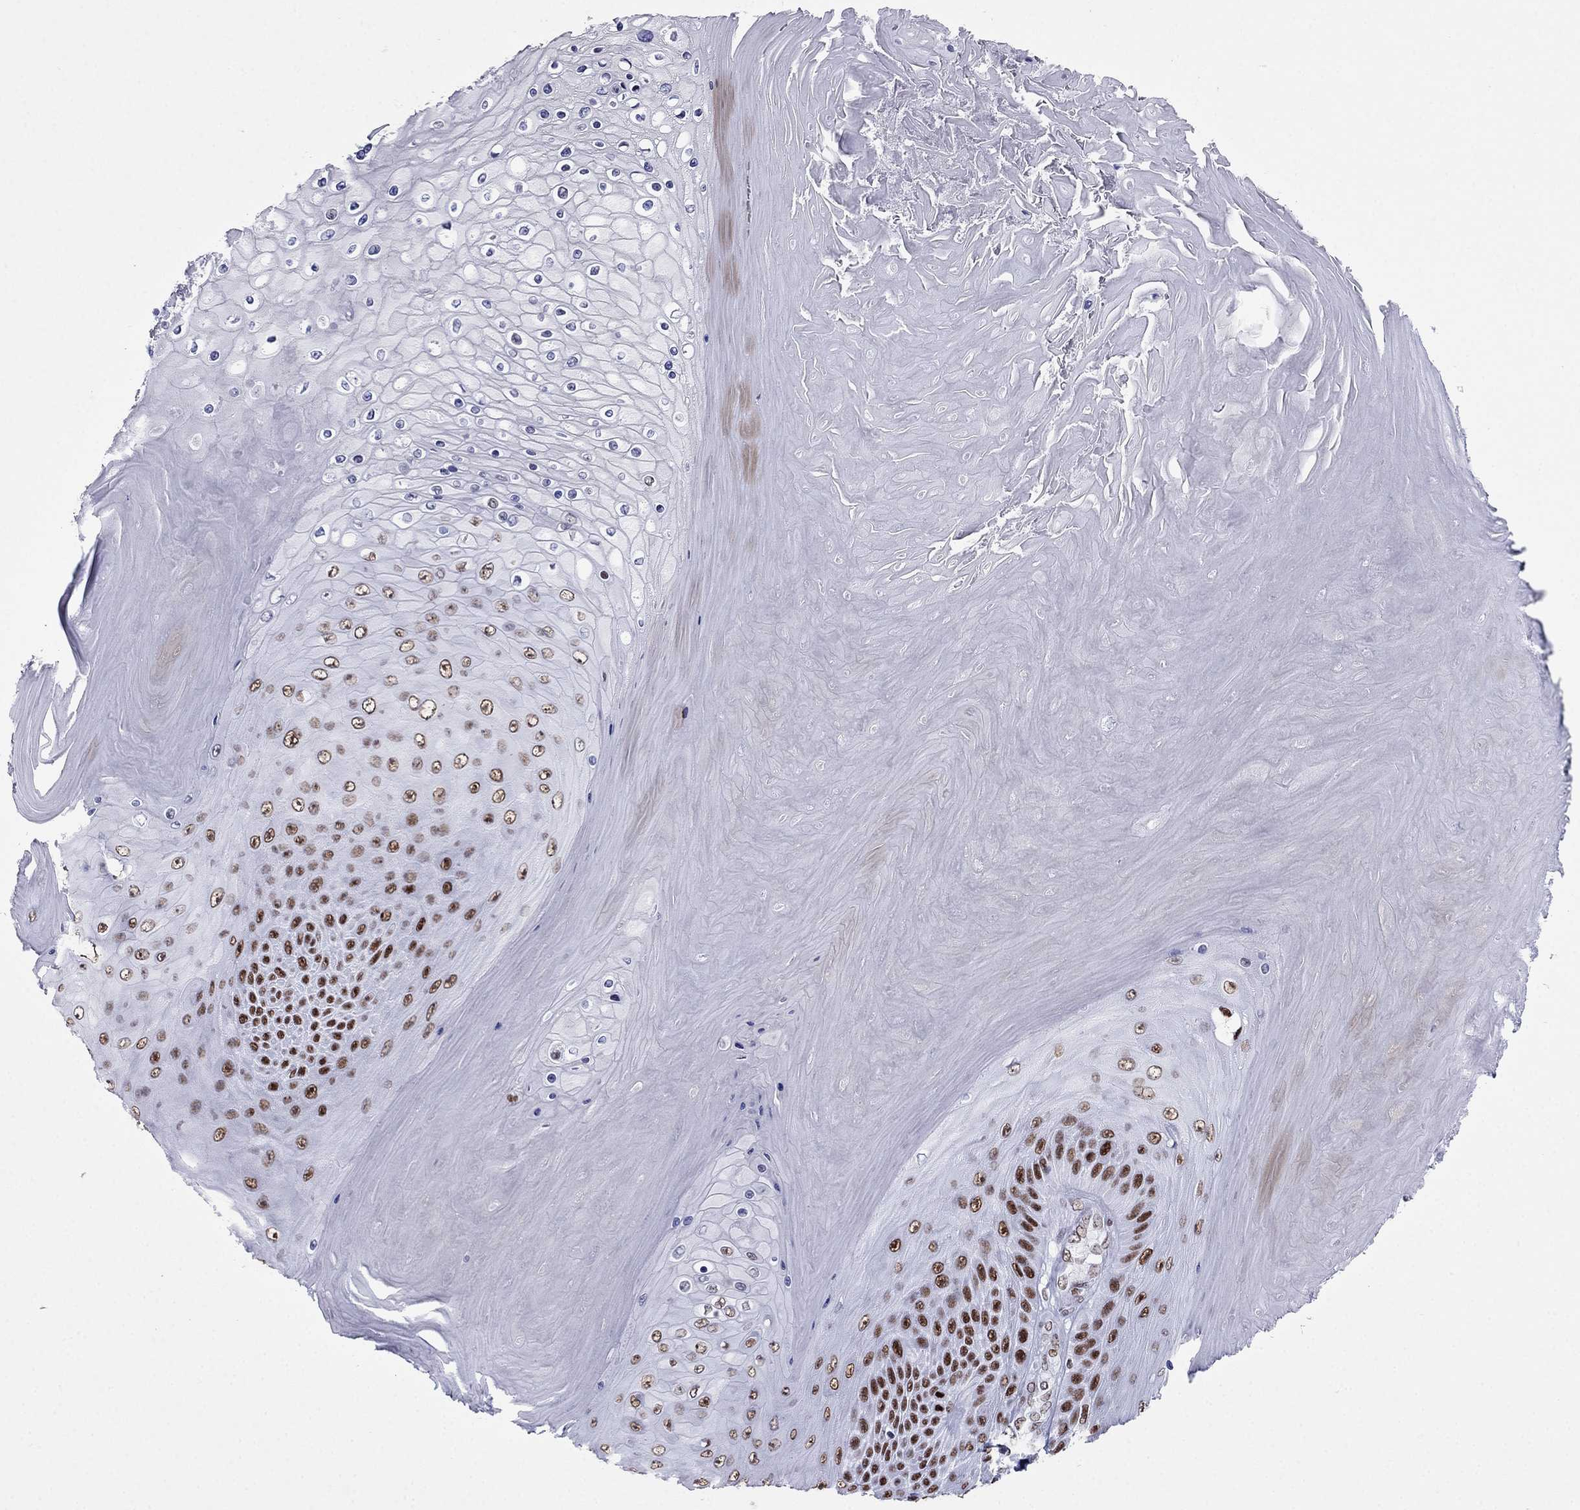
{"staining": {"intensity": "strong", "quantity": ">75%", "location": "nuclear"}, "tissue": "skin cancer", "cell_type": "Tumor cells", "image_type": "cancer", "snomed": [{"axis": "morphology", "description": "Squamous cell carcinoma, NOS"}, {"axis": "topography", "description": "Skin"}], "caption": "Approximately >75% of tumor cells in skin cancer (squamous cell carcinoma) demonstrate strong nuclear protein staining as visualized by brown immunohistochemical staining.", "gene": "PPM1G", "patient": {"sex": "male", "age": 62}}